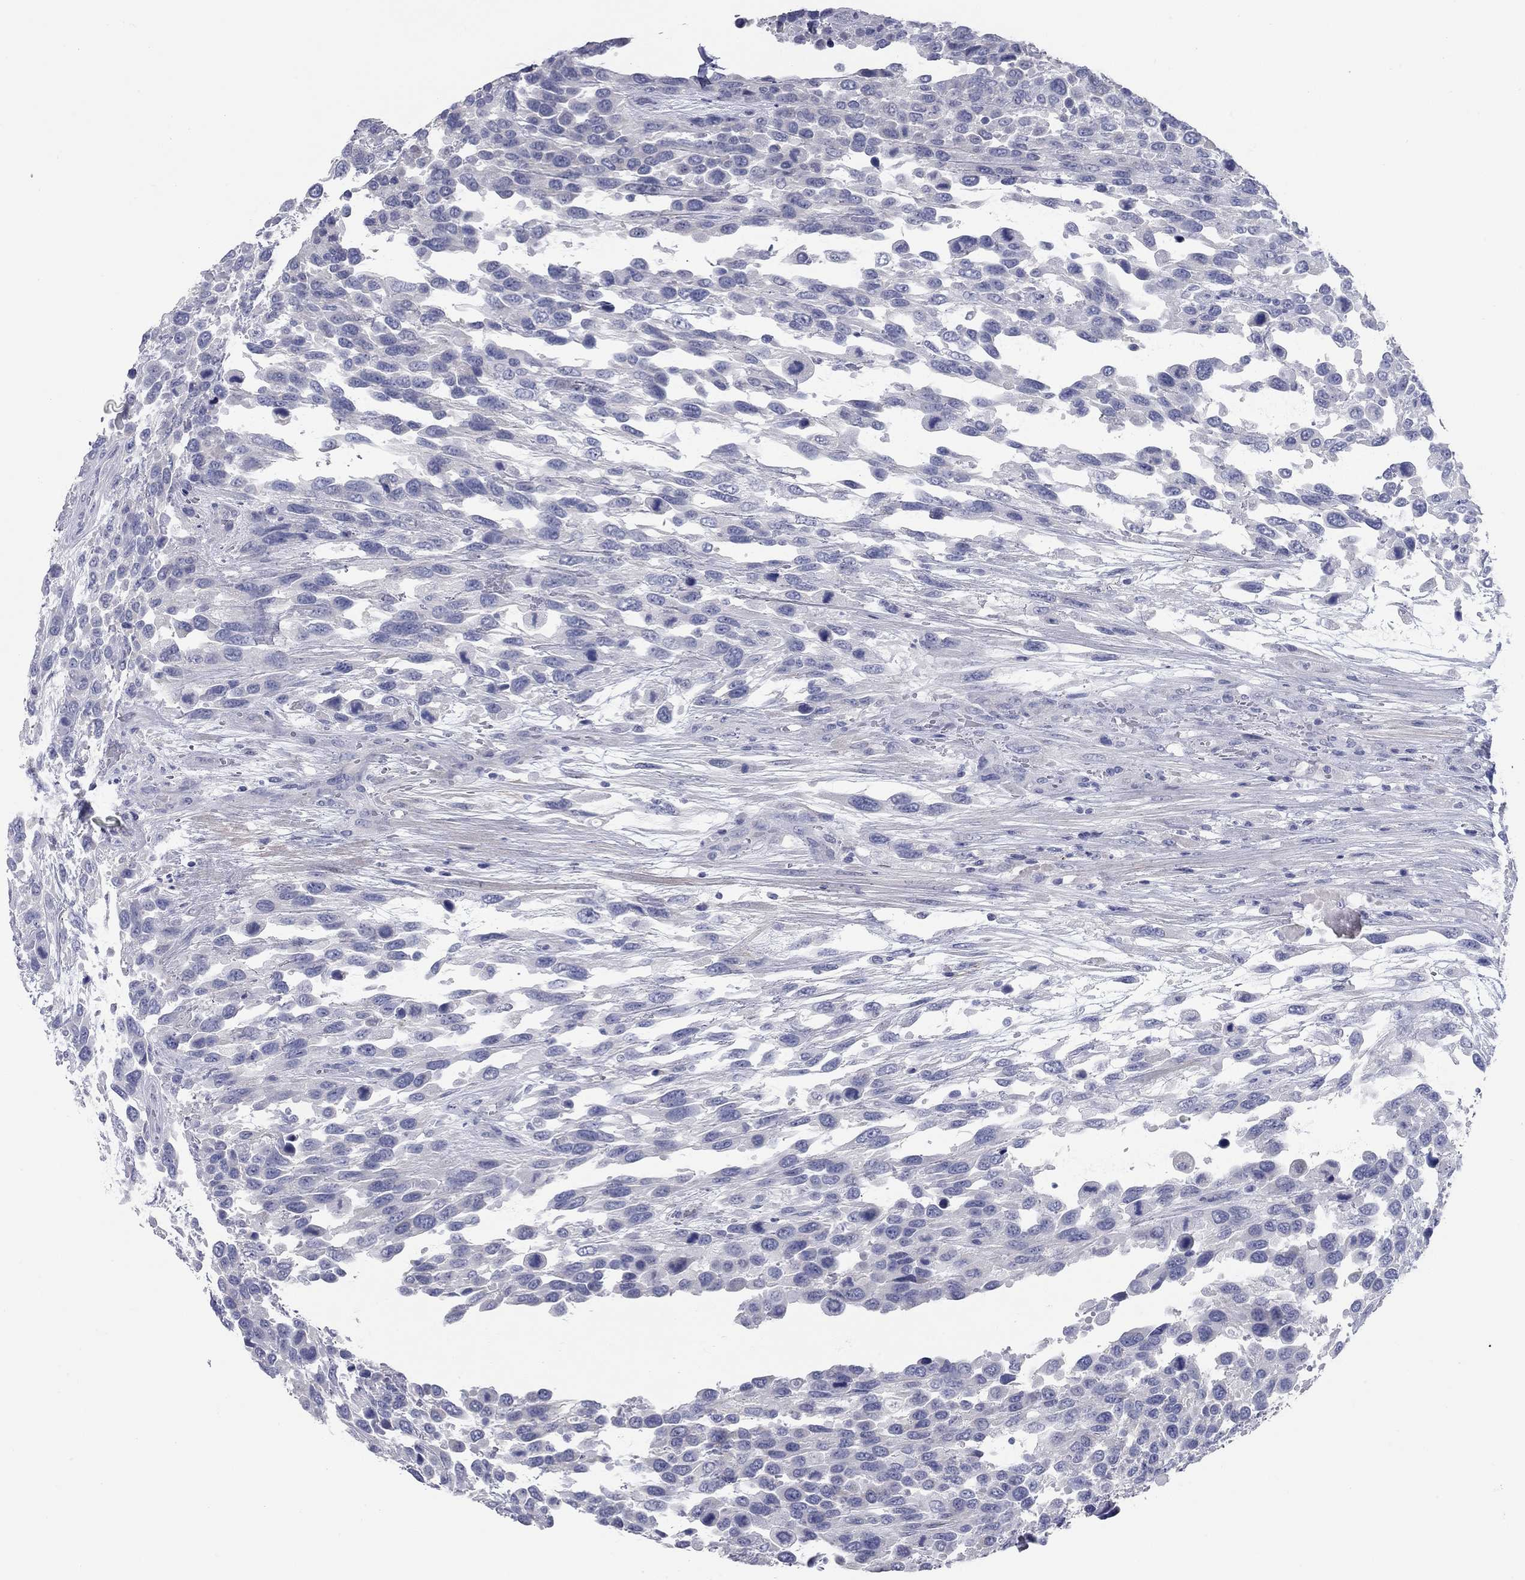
{"staining": {"intensity": "negative", "quantity": "none", "location": "none"}, "tissue": "urothelial cancer", "cell_type": "Tumor cells", "image_type": "cancer", "snomed": [{"axis": "morphology", "description": "Urothelial carcinoma, High grade"}, {"axis": "topography", "description": "Urinary bladder"}], "caption": "A histopathology image of human urothelial cancer is negative for staining in tumor cells.", "gene": "KIRREL2", "patient": {"sex": "female", "age": 70}}